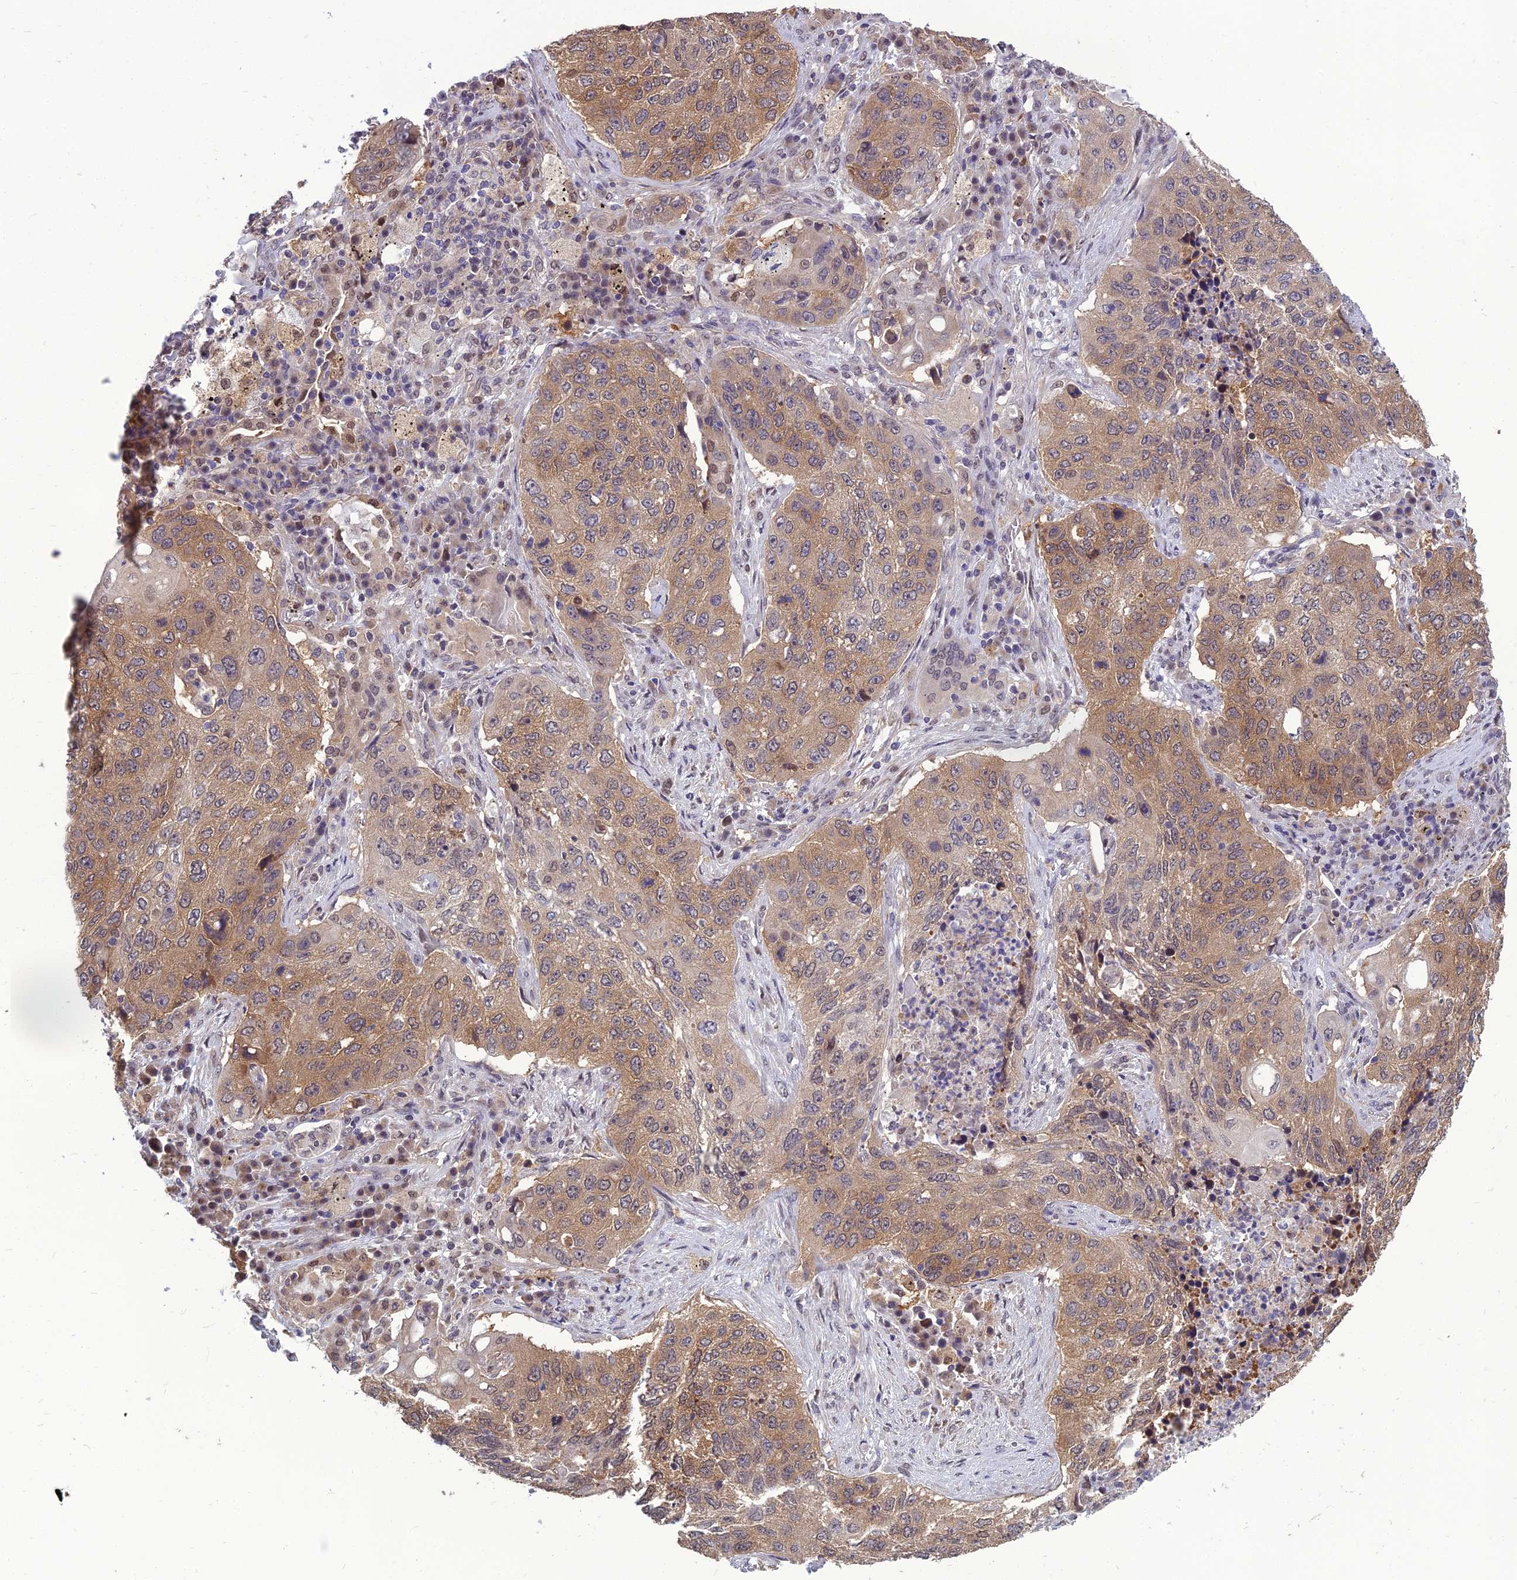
{"staining": {"intensity": "weak", "quantity": ">75%", "location": "cytoplasmic/membranous"}, "tissue": "lung cancer", "cell_type": "Tumor cells", "image_type": "cancer", "snomed": [{"axis": "morphology", "description": "Squamous cell carcinoma, NOS"}, {"axis": "topography", "description": "Lung"}], "caption": "A low amount of weak cytoplasmic/membranous expression is identified in approximately >75% of tumor cells in lung cancer (squamous cell carcinoma) tissue. (DAB (3,3'-diaminobenzidine) IHC with brightfield microscopy, high magnification).", "gene": "NR4A3", "patient": {"sex": "female", "age": 63}}